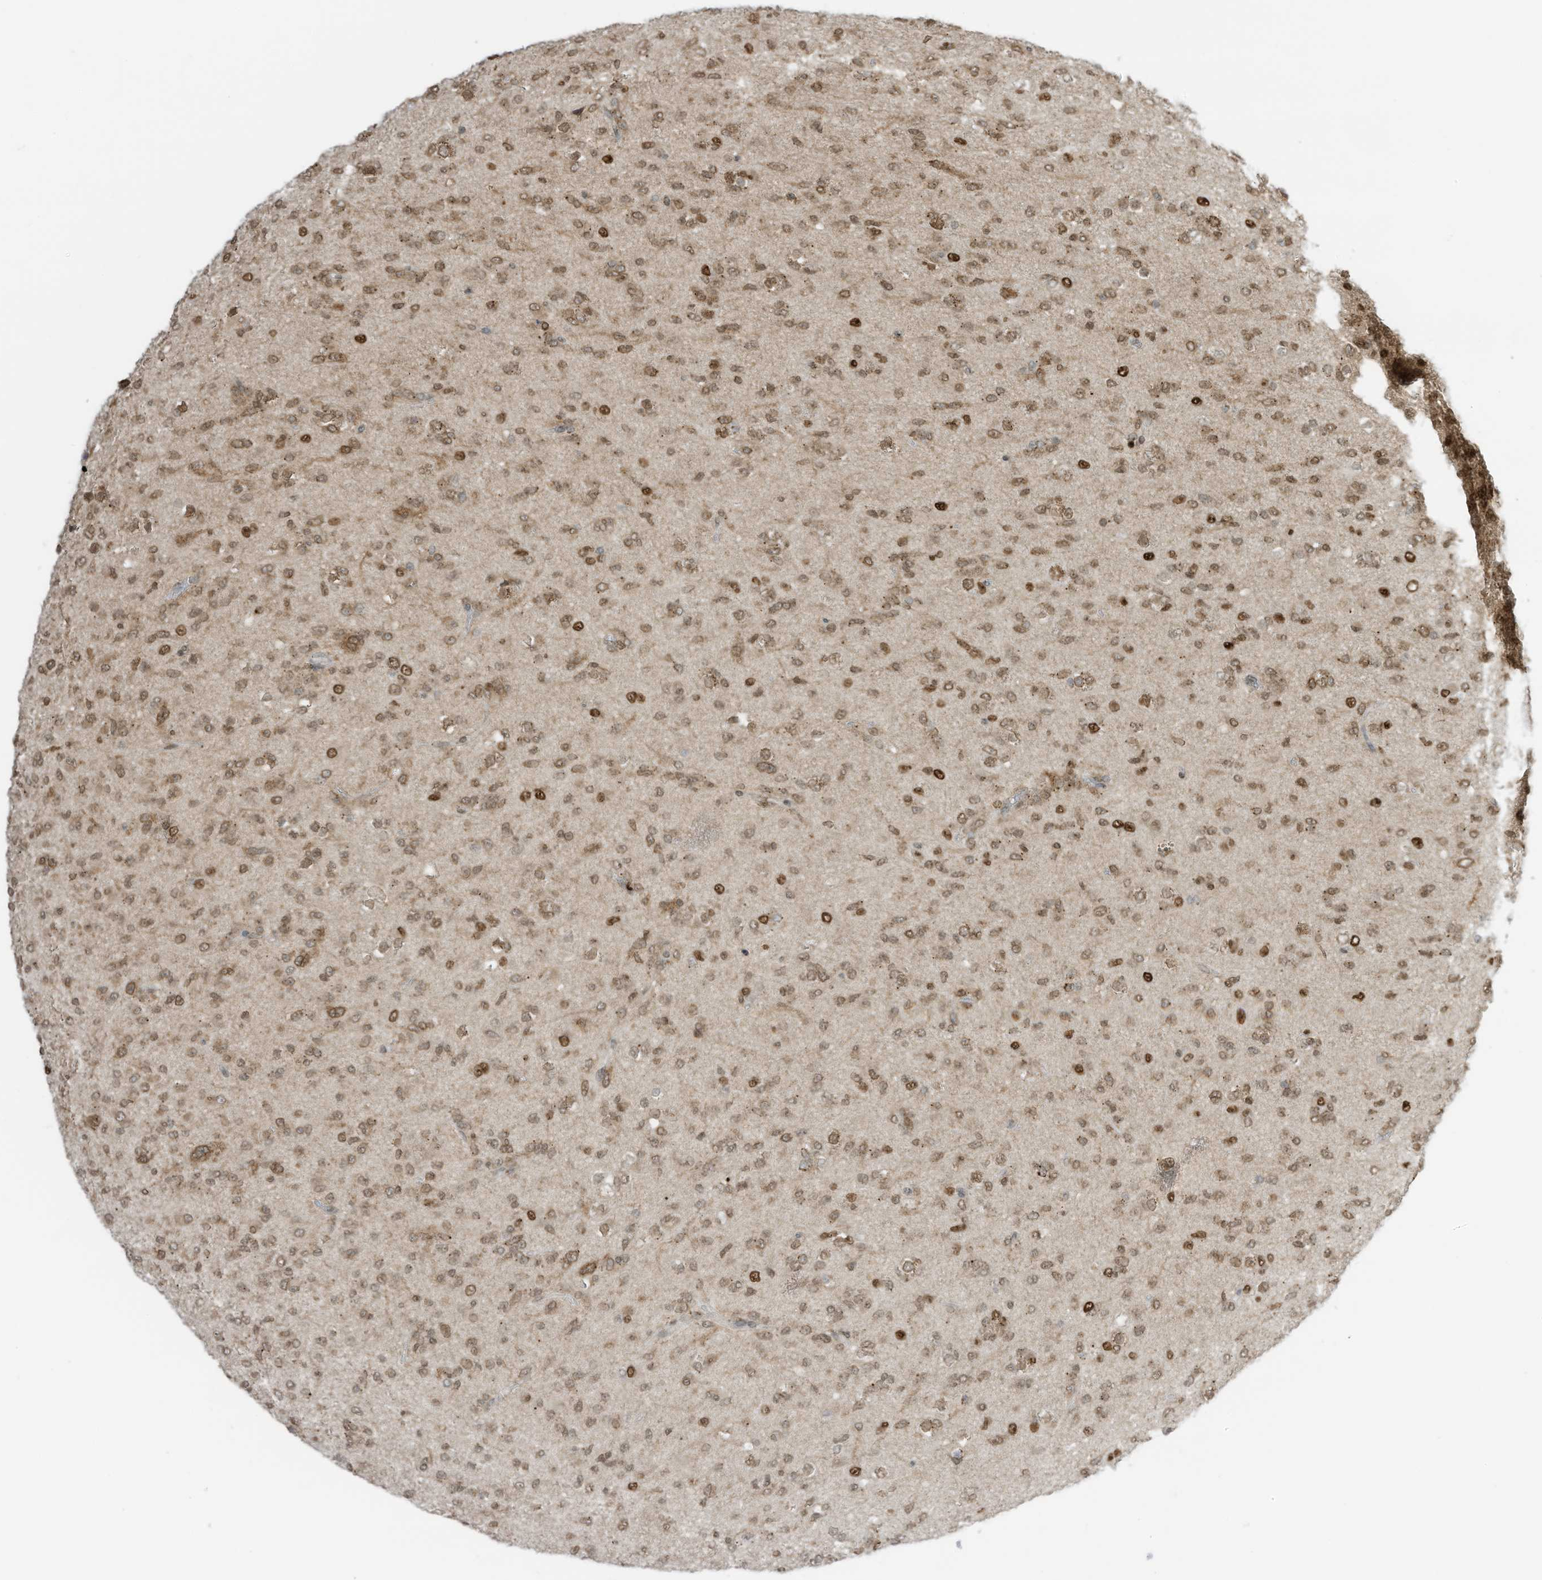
{"staining": {"intensity": "weak", "quantity": ">75%", "location": "nuclear"}, "tissue": "glioma", "cell_type": "Tumor cells", "image_type": "cancer", "snomed": [{"axis": "morphology", "description": "Glioma, malignant, Low grade"}, {"axis": "topography", "description": "Brain"}], "caption": "A high-resolution image shows immunohistochemistry staining of glioma, which demonstrates weak nuclear expression in about >75% of tumor cells. The protein of interest is stained brown, and the nuclei are stained in blue (DAB IHC with brightfield microscopy, high magnification).", "gene": "KPNB1", "patient": {"sex": "male", "age": 65}}